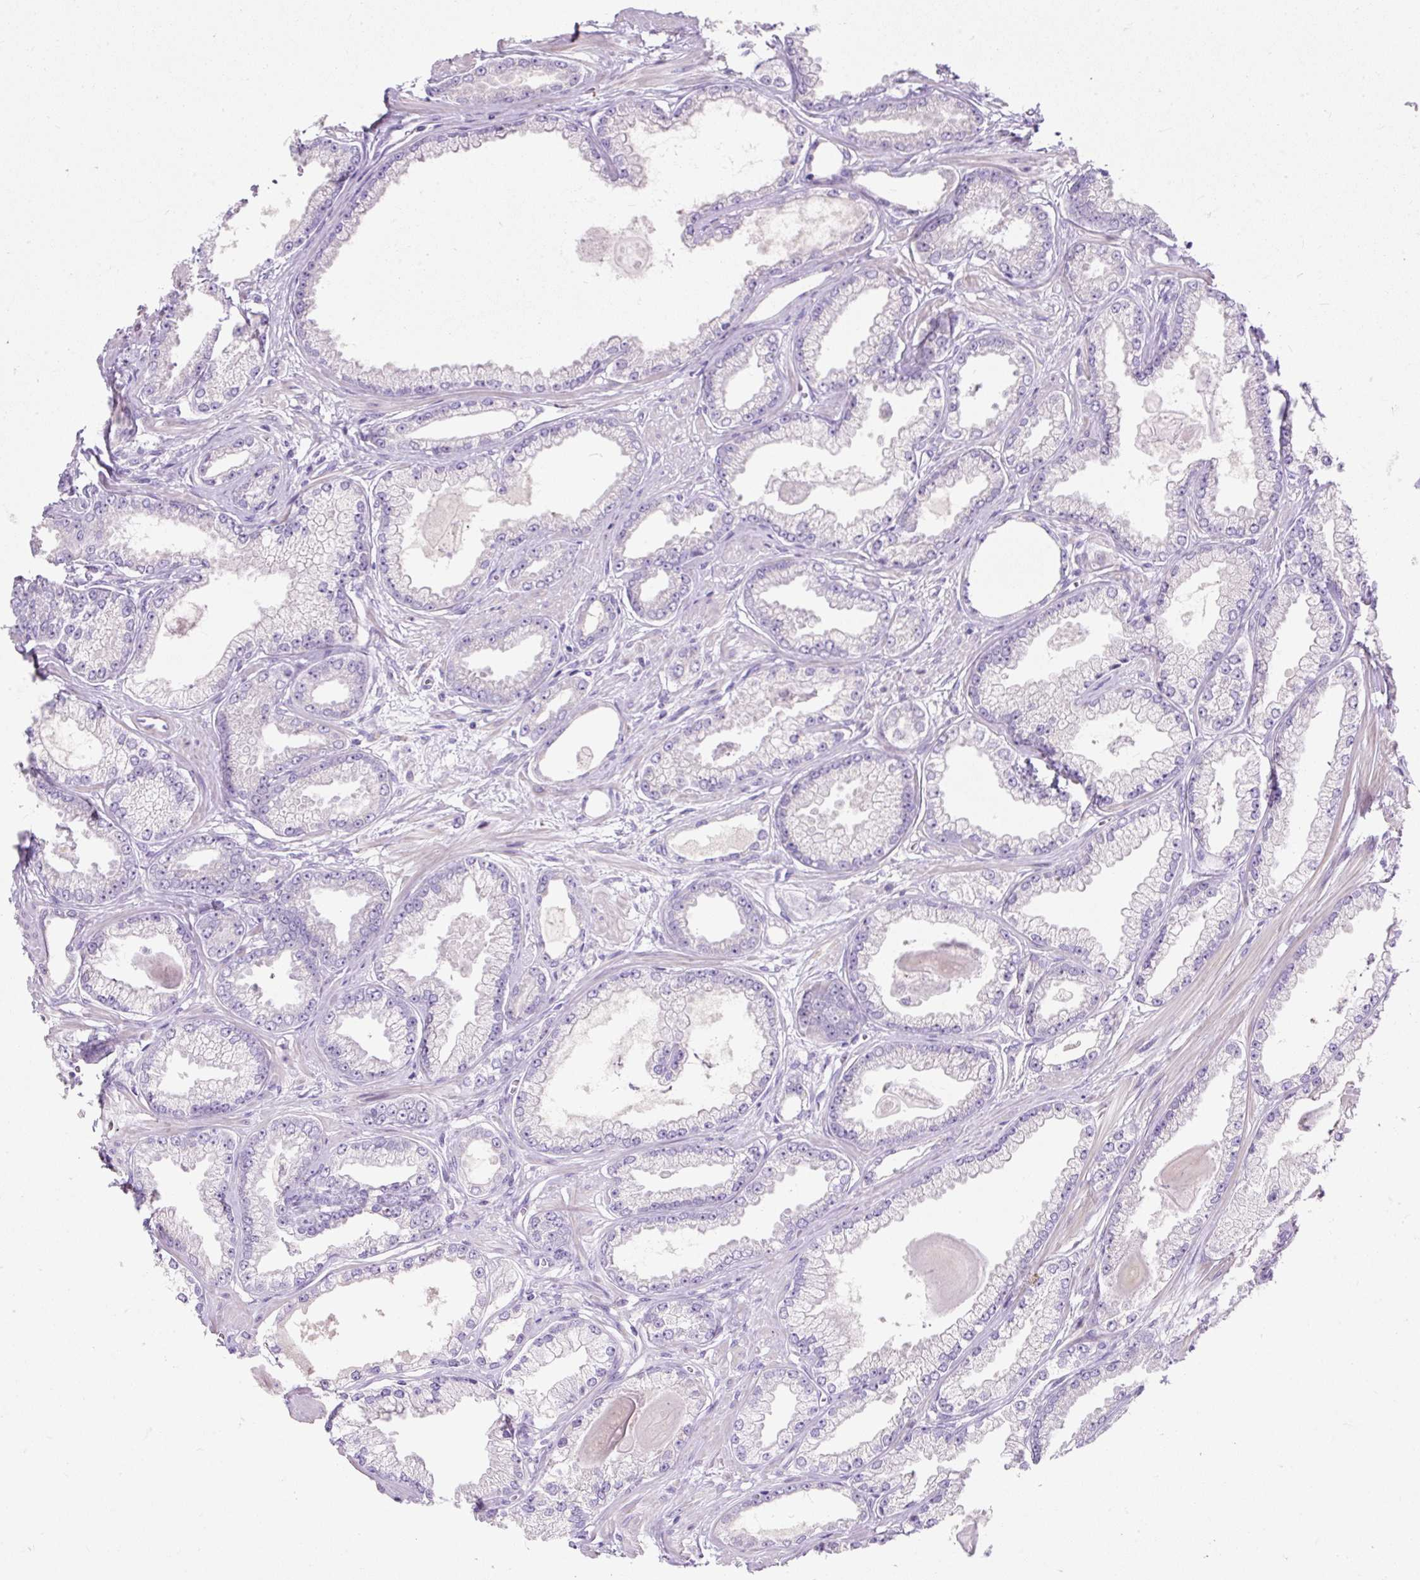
{"staining": {"intensity": "negative", "quantity": "none", "location": "none"}, "tissue": "prostate cancer", "cell_type": "Tumor cells", "image_type": "cancer", "snomed": [{"axis": "morphology", "description": "Adenocarcinoma, Low grade"}, {"axis": "topography", "description": "Prostate"}], "caption": "Immunohistochemical staining of human low-grade adenocarcinoma (prostate) shows no significant staining in tumor cells.", "gene": "SUSD5", "patient": {"sex": "male", "age": 64}}